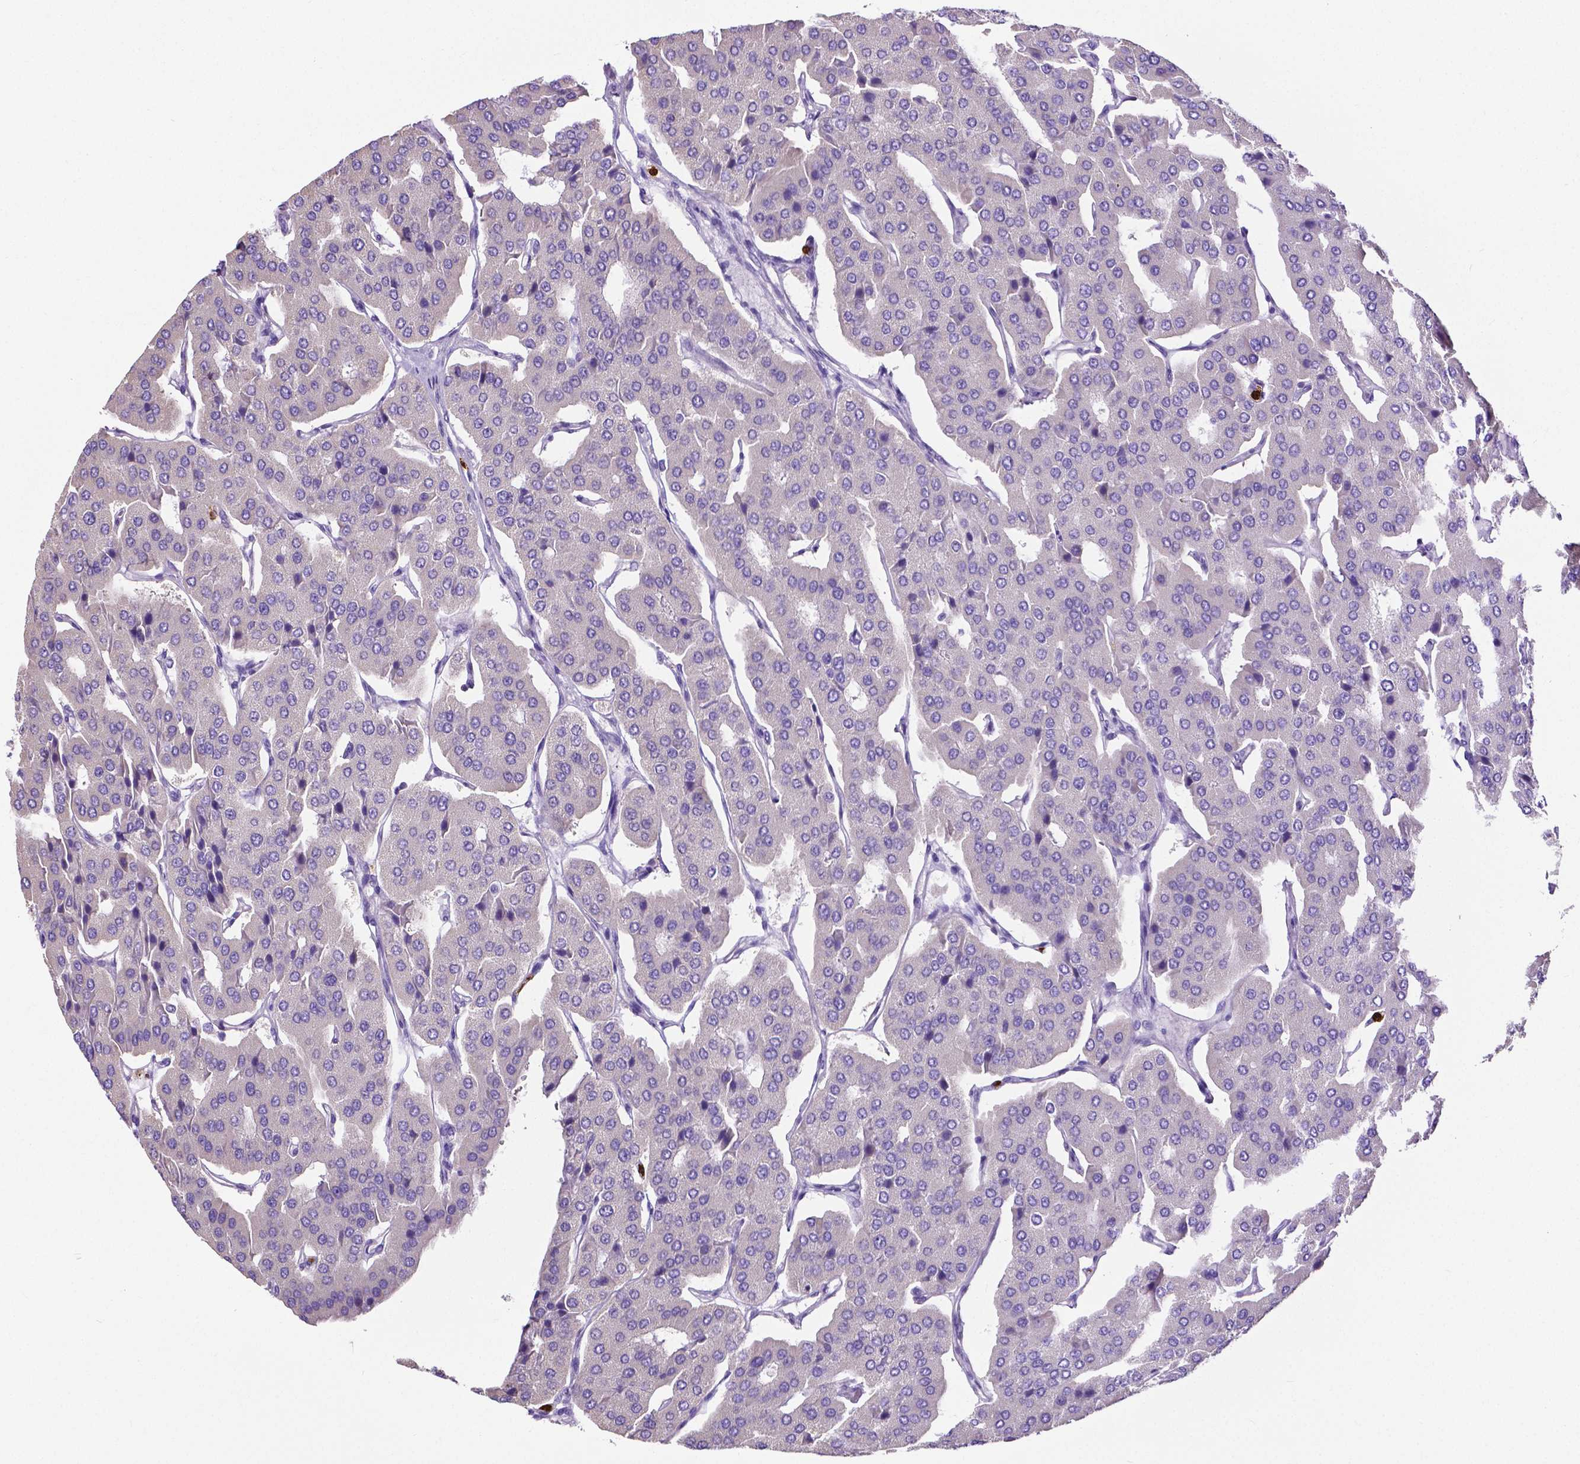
{"staining": {"intensity": "negative", "quantity": "none", "location": "none"}, "tissue": "parathyroid gland", "cell_type": "Glandular cells", "image_type": "normal", "snomed": [{"axis": "morphology", "description": "Normal tissue, NOS"}, {"axis": "morphology", "description": "Adenoma, NOS"}, {"axis": "topography", "description": "Parathyroid gland"}], "caption": "Immunohistochemistry (IHC) of normal human parathyroid gland exhibits no positivity in glandular cells.", "gene": "MMP9", "patient": {"sex": "female", "age": 86}}